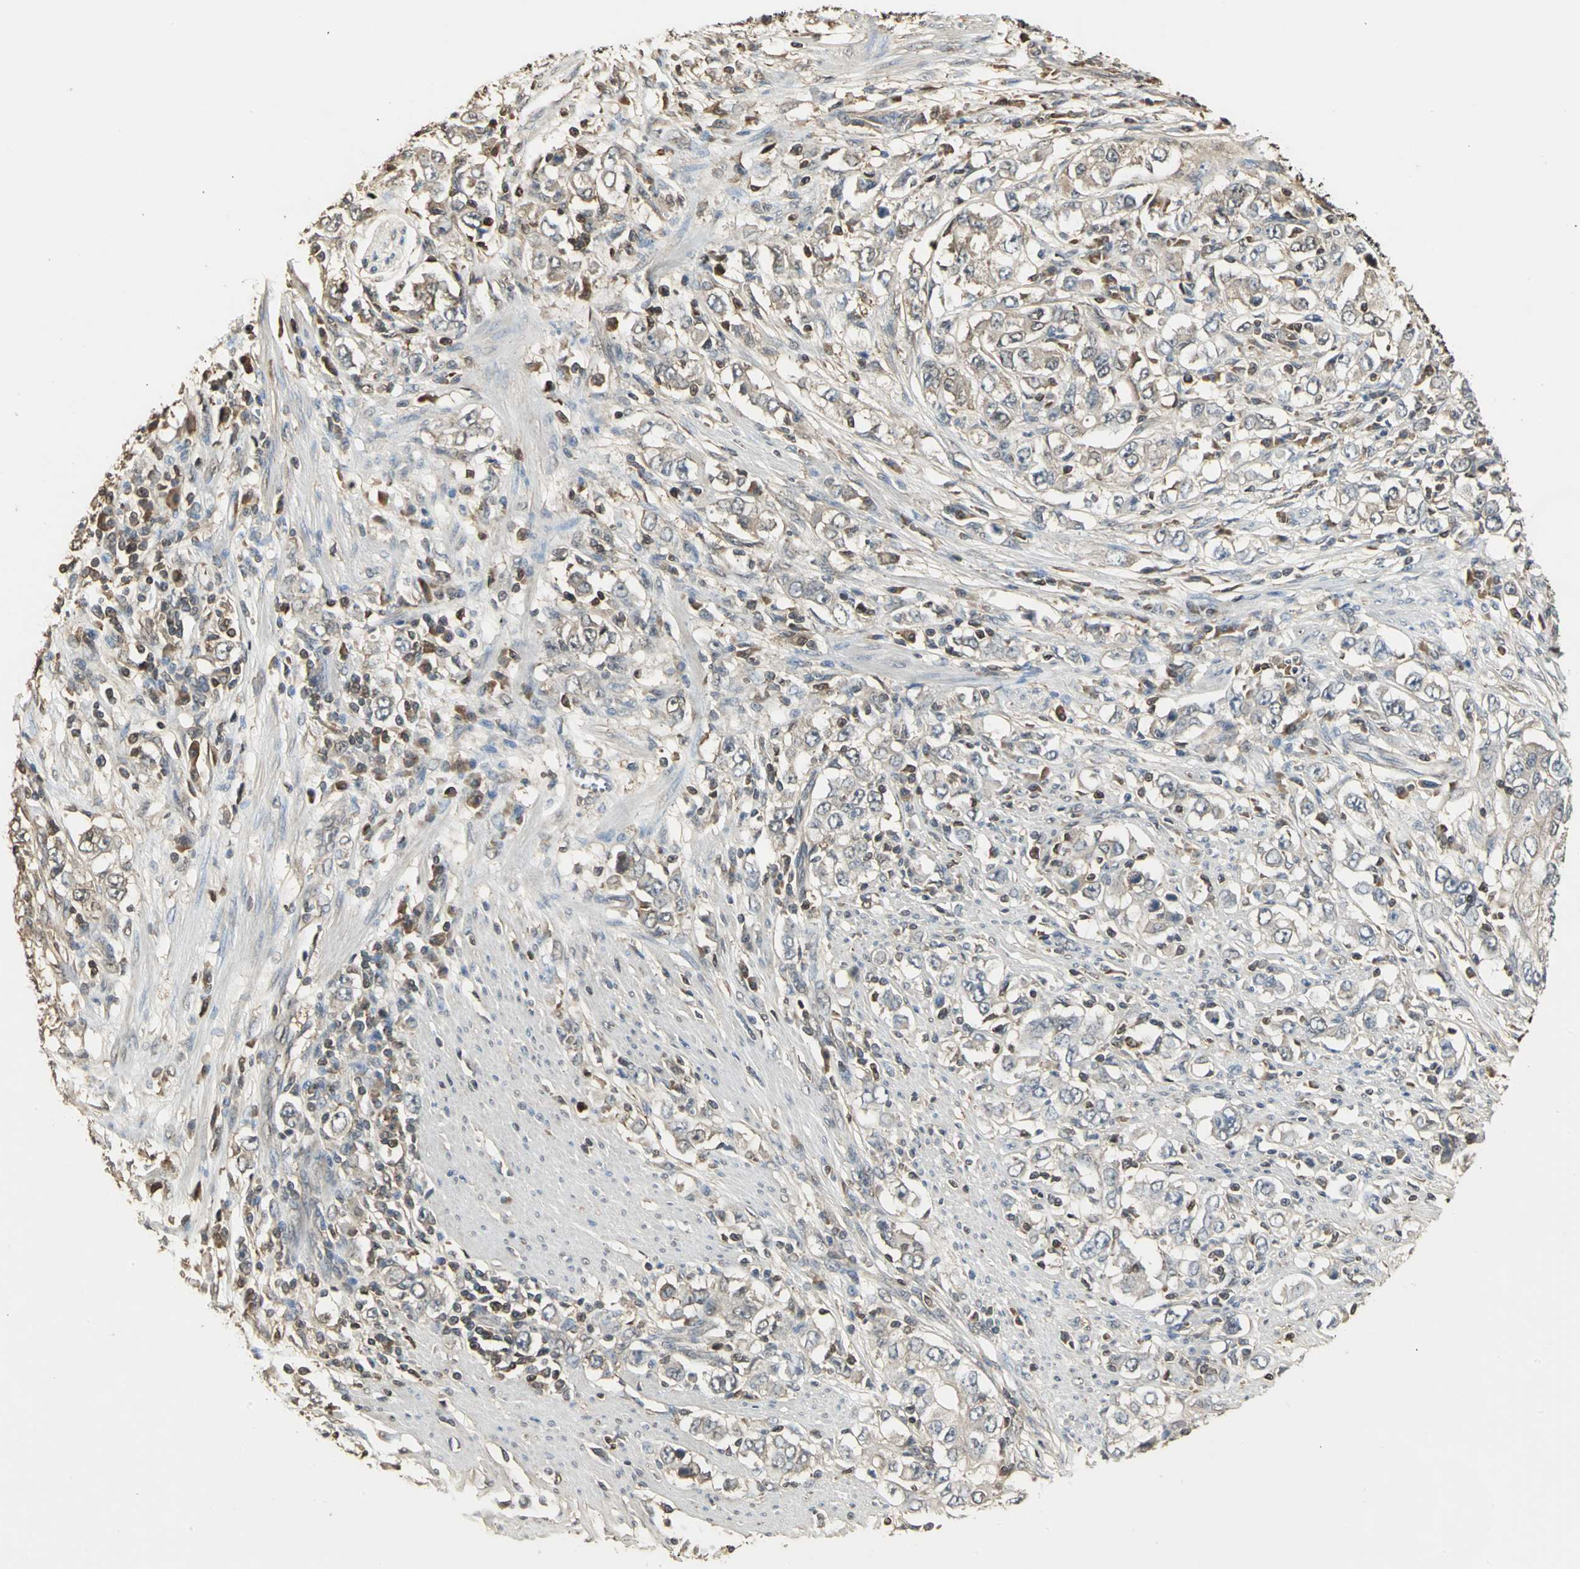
{"staining": {"intensity": "weak", "quantity": ">75%", "location": "cytoplasmic/membranous"}, "tissue": "stomach cancer", "cell_type": "Tumor cells", "image_type": "cancer", "snomed": [{"axis": "morphology", "description": "Adenocarcinoma, NOS"}, {"axis": "topography", "description": "Stomach, lower"}], "caption": "Protein expression analysis of stomach cancer displays weak cytoplasmic/membranous expression in about >75% of tumor cells.", "gene": "PARK7", "patient": {"sex": "female", "age": 72}}